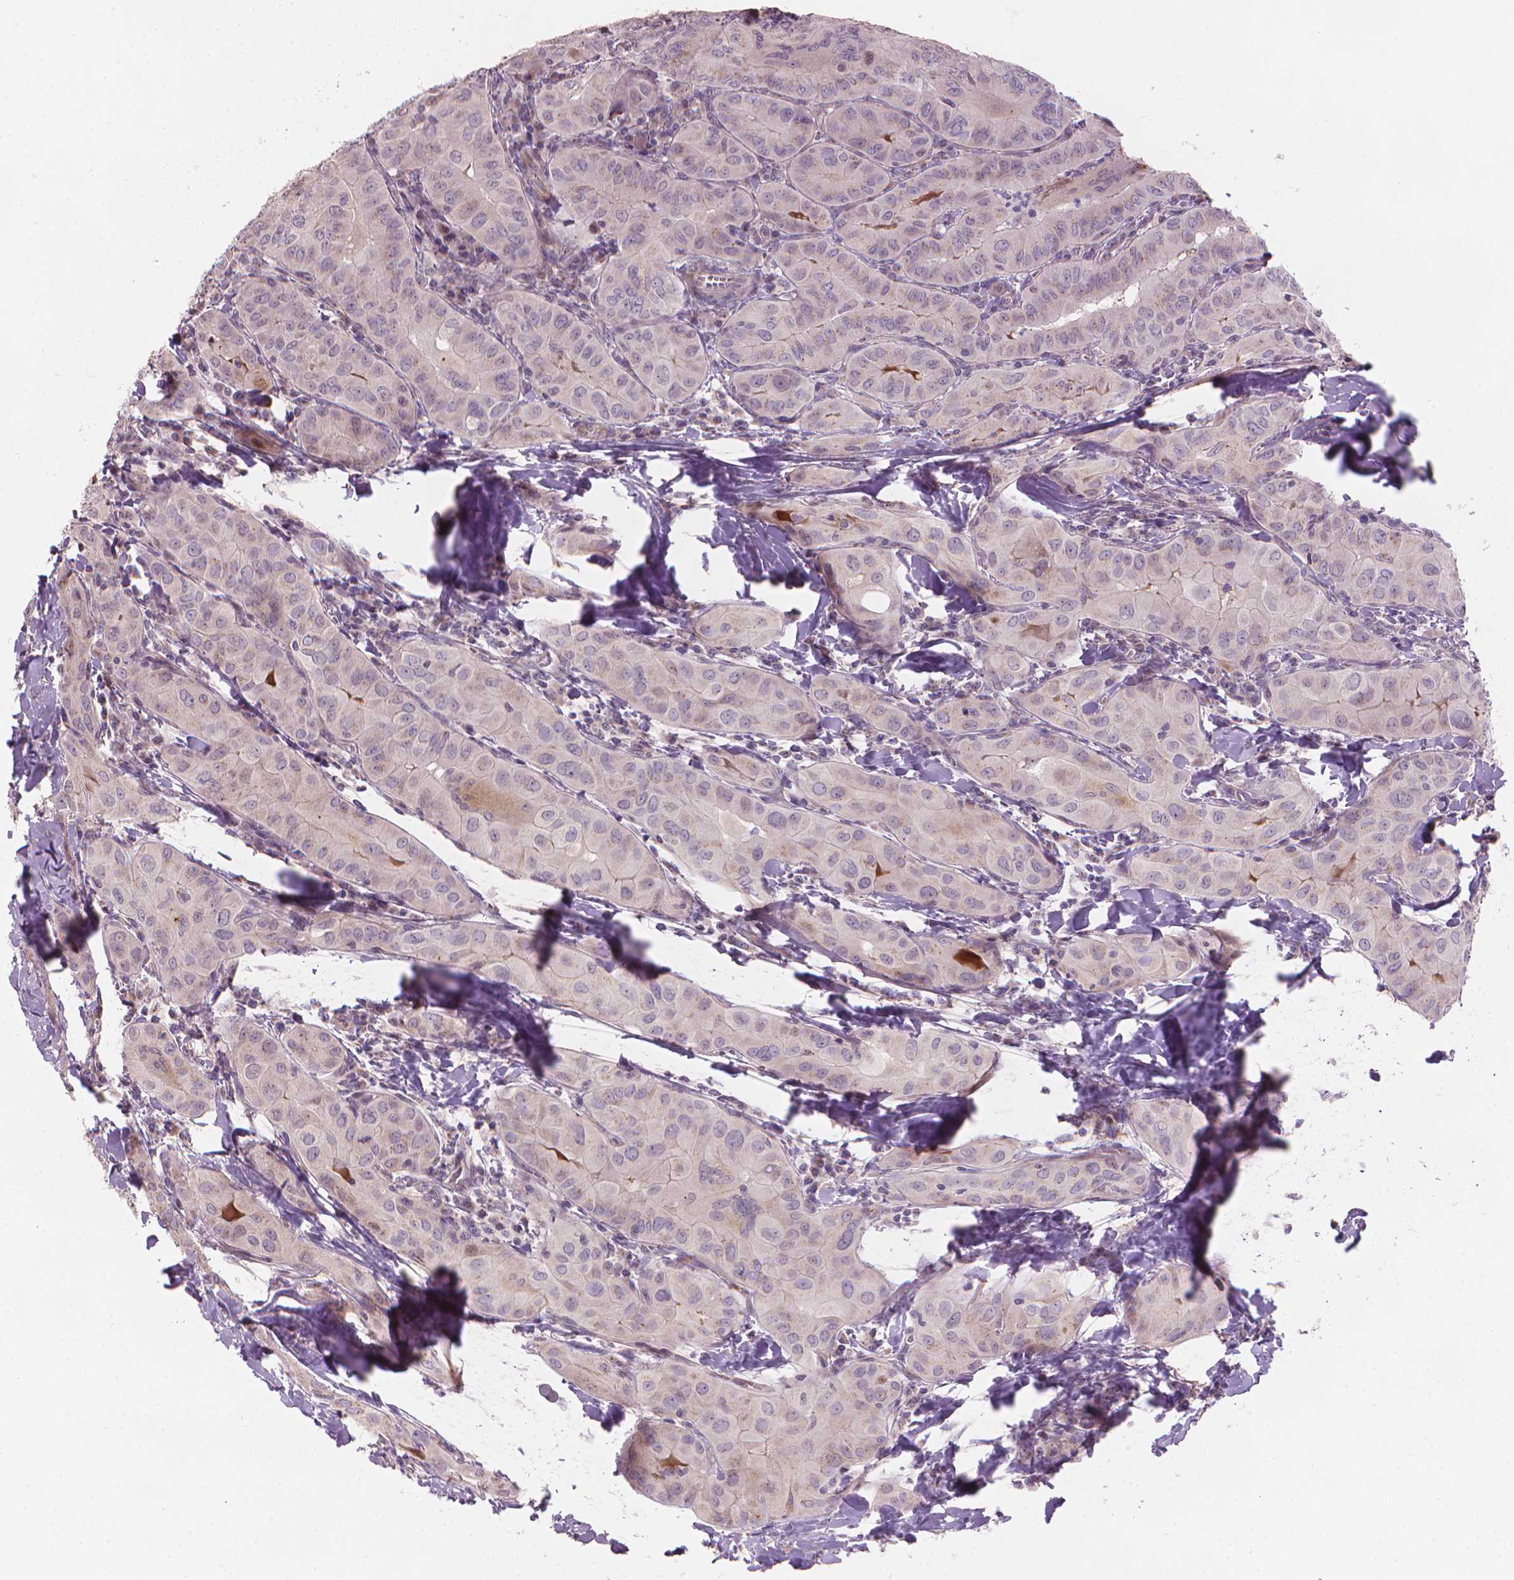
{"staining": {"intensity": "negative", "quantity": "none", "location": "none"}, "tissue": "thyroid cancer", "cell_type": "Tumor cells", "image_type": "cancer", "snomed": [{"axis": "morphology", "description": "Papillary adenocarcinoma, NOS"}, {"axis": "topography", "description": "Thyroid gland"}], "caption": "The photomicrograph shows no staining of tumor cells in thyroid cancer.", "gene": "IFFO1", "patient": {"sex": "female", "age": 37}}